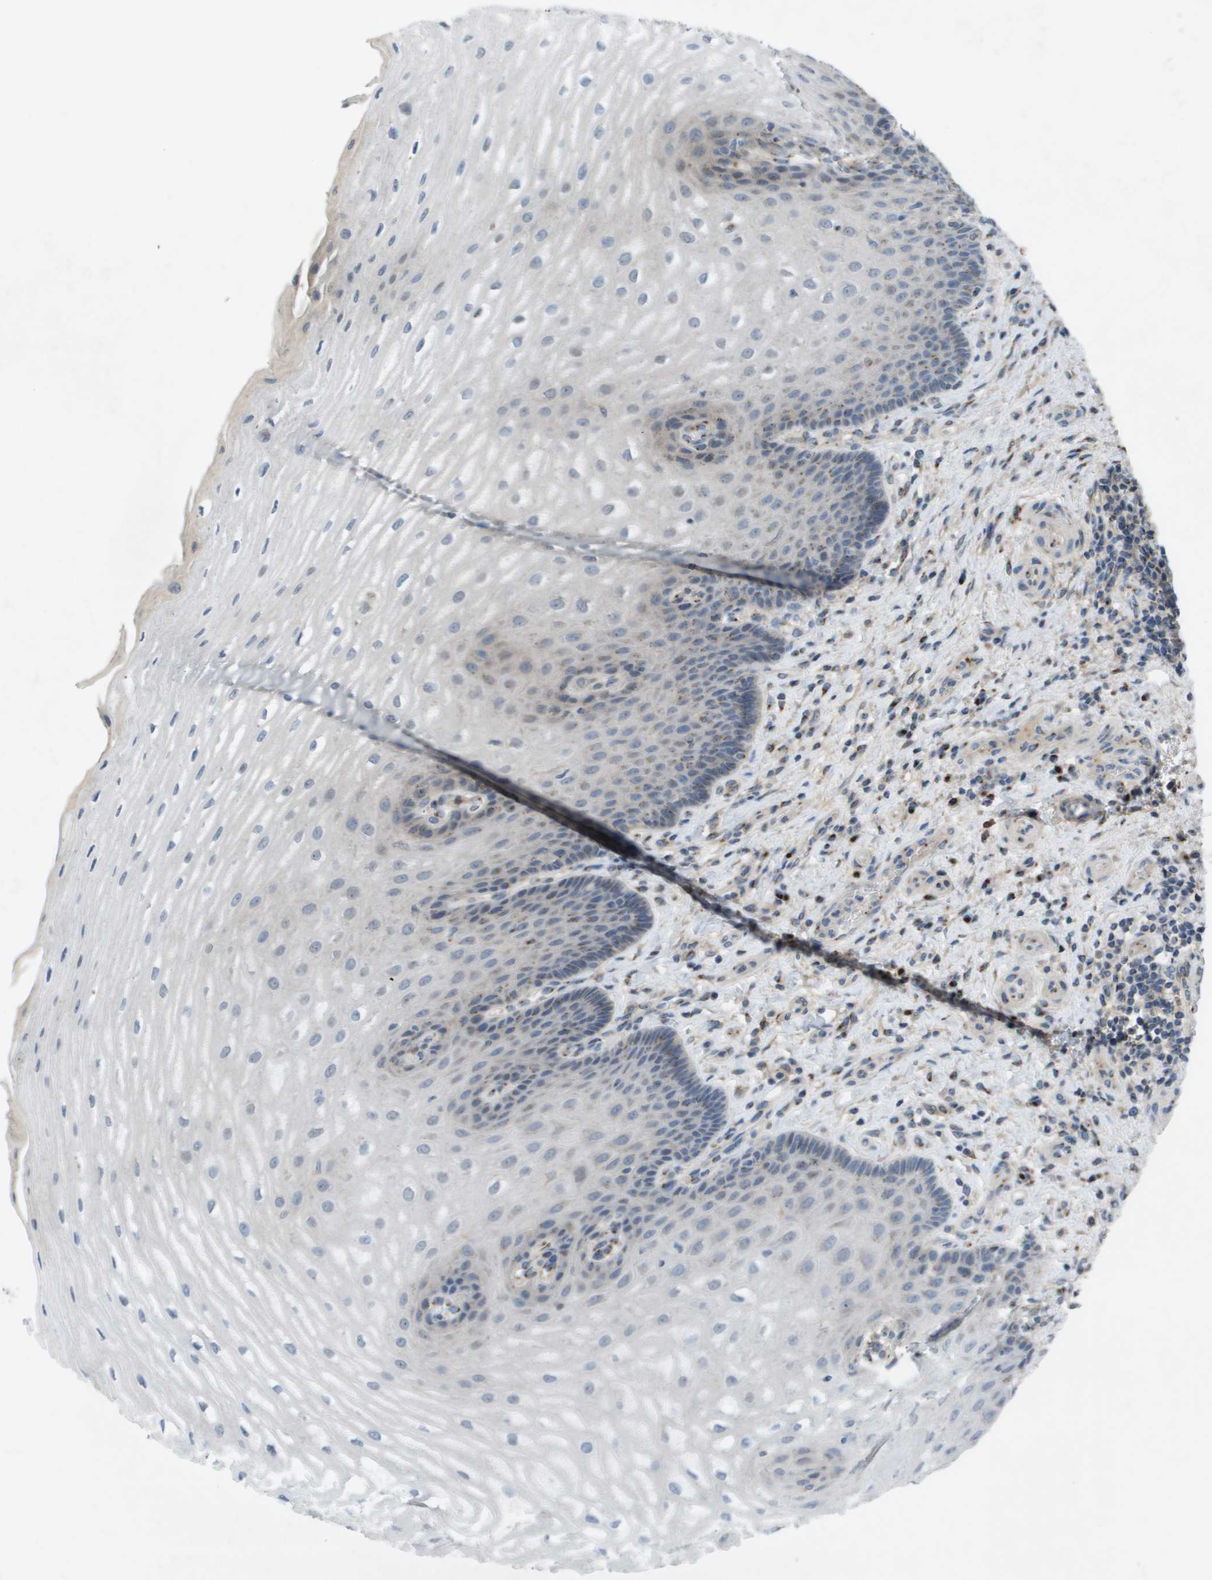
{"staining": {"intensity": "moderate", "quantity": "<25%", "location": "cytoplasmic/membranous"}, "tissue": "esophagus", "cell_type": "Squamous epithelial cells", "image_type": "normal", "snomed": [{"axis": "morphology", "description": "Normal tissue, NOS"}, {"axis": "topography", "description": "Esophagus"}], "caption": "Immunohistochemistry (DAB (3,3'-diaminobenzidine)) staining of unremarkable human esophagus shows moderate cytoplasmic/membranous protein positivity in about <25% of squamous epithelial cells.", "gene": "QSOX2", "patient": {"sex": "male", "age": 54}}